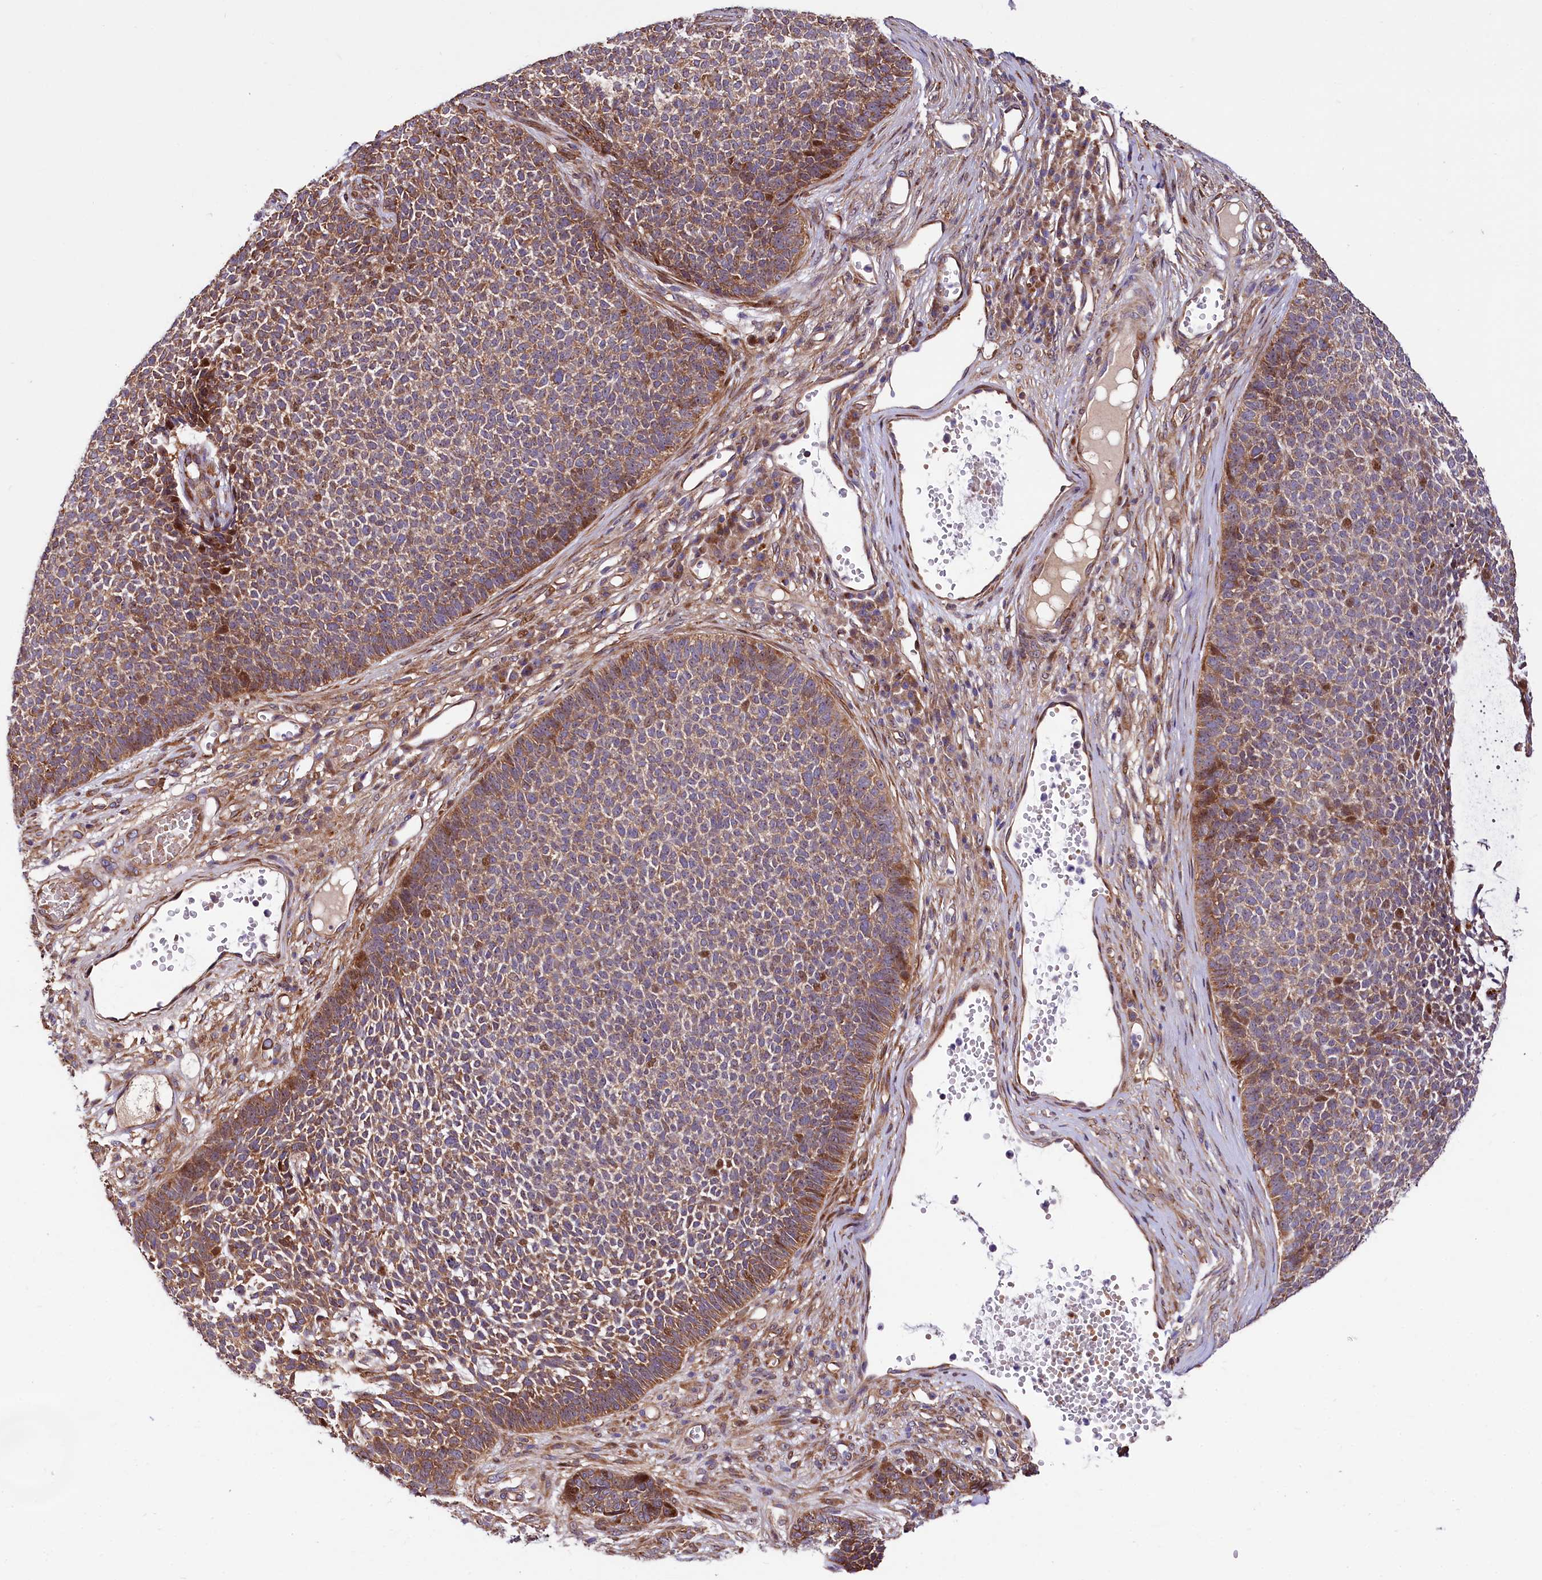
{"staining": {"intensity": "moderate", "quantity": ">75%", "location": "cytoplasmic/membranous,nuclear"}, "tissue": "skin cancer", "cell_type": "Tumor cells", "image_type": "cancer", "snomed": [{"axis": "morphology", "description": "Basal cell carcinoma"}, {"axis": "topography", "description": "Skin"}], "caption": "Basal cell carcinoma (skin) tissue exhibits moderate cytoplasmic/membranous and nuclear expression in approximately >75% of tumor cells, visualized by immunohistochemistry.", "gene": "PDZRN3", "patient": {"sex": "female", "age": 84}}